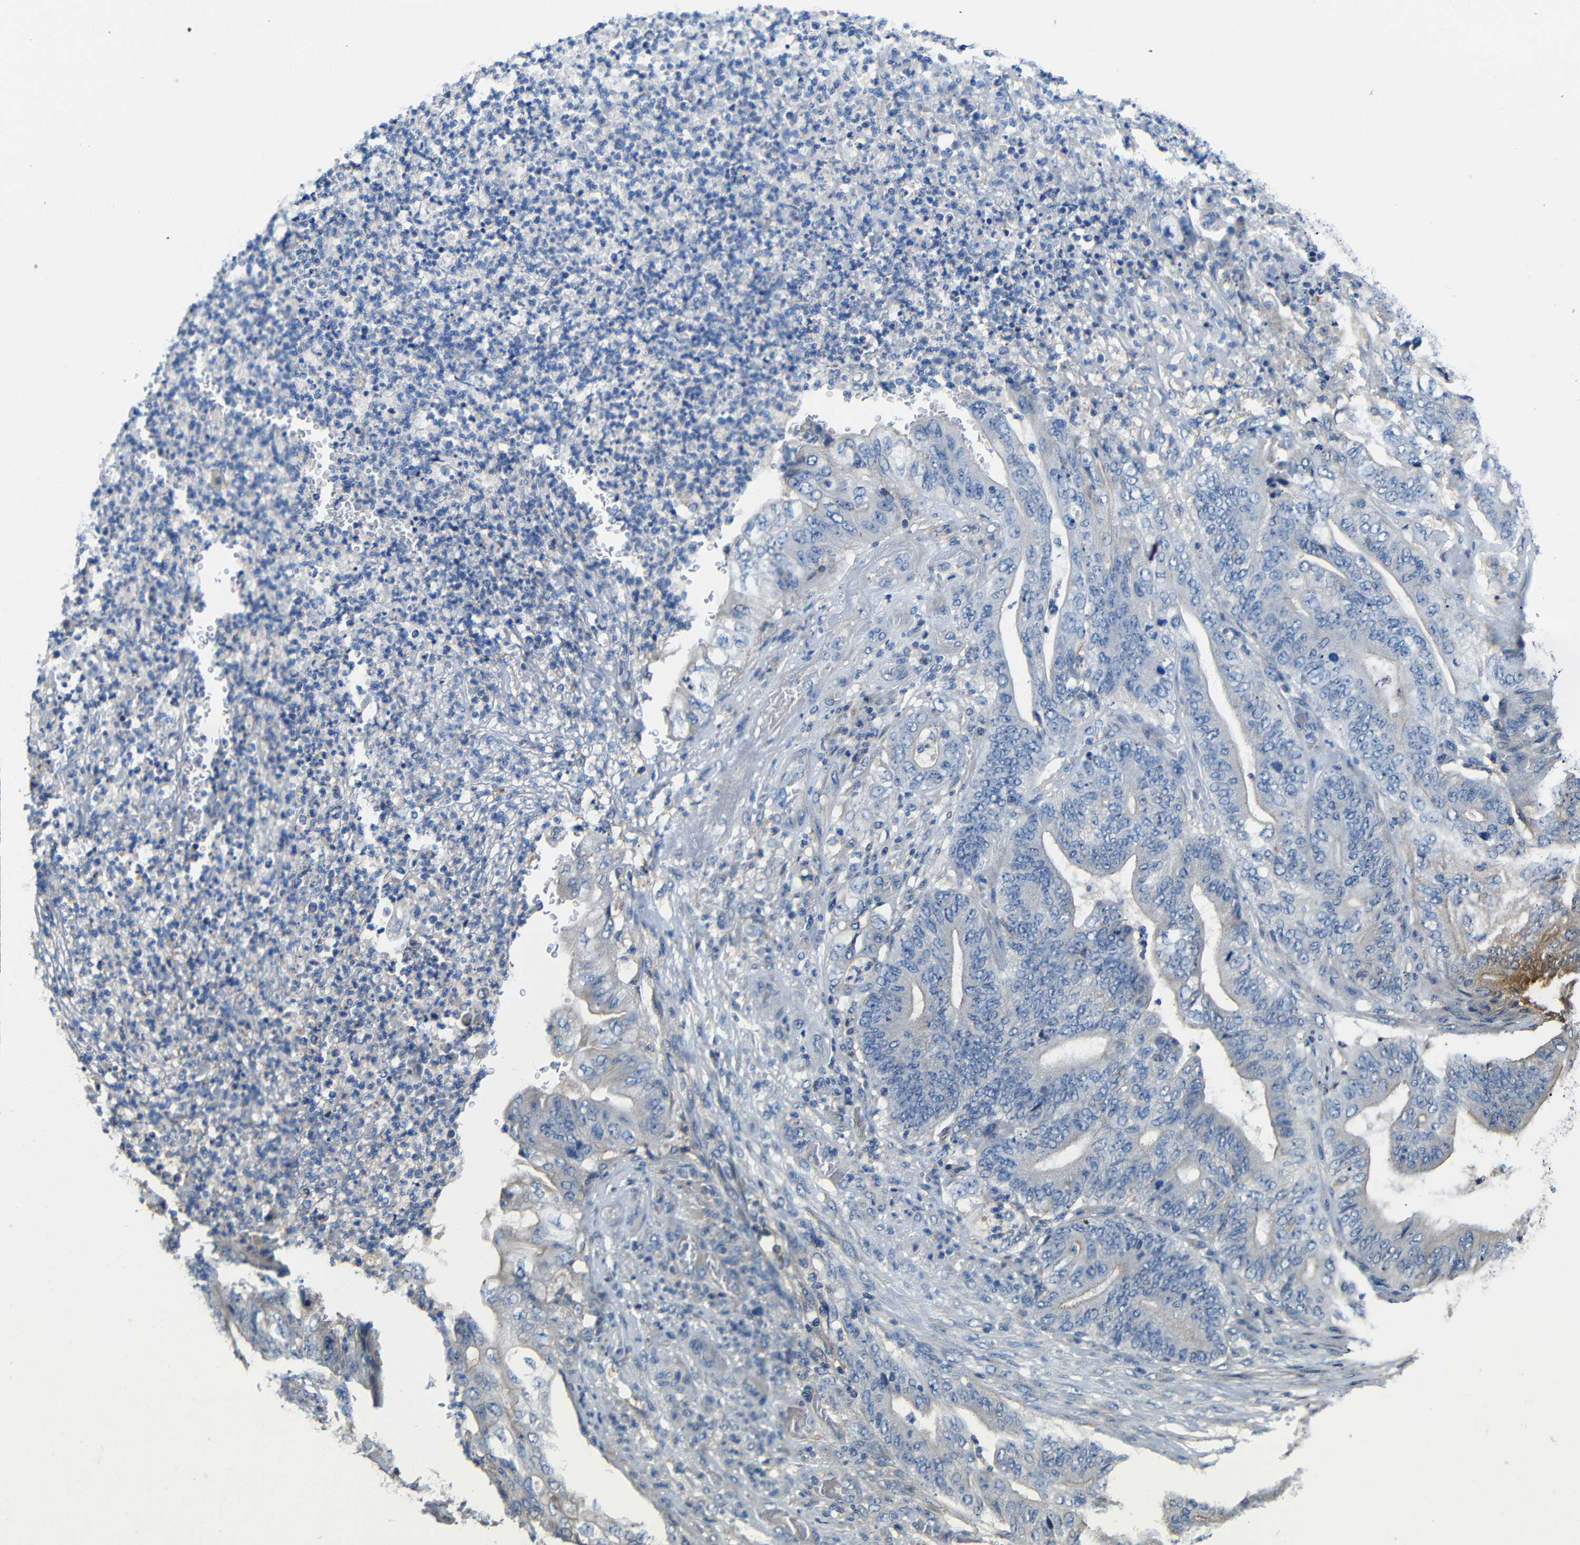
{"staining": {"intensity": "negative", "quantity": "none", "location": "none"}, "tissue": "stomach cancer", "cell_type": "Tumor cells", "image_type": "cancer", "snomed": [{"axis": "morphology", "description": "Adenocarcinoma, NOS"}, {"axis": "topography", "description": "Stomach"}], "caption": "IHC of stomach adenocarcinoma reveals no expression in tumor cells.", "gene": "GDI1", "patient": {"sex": "female", "age": 73}}